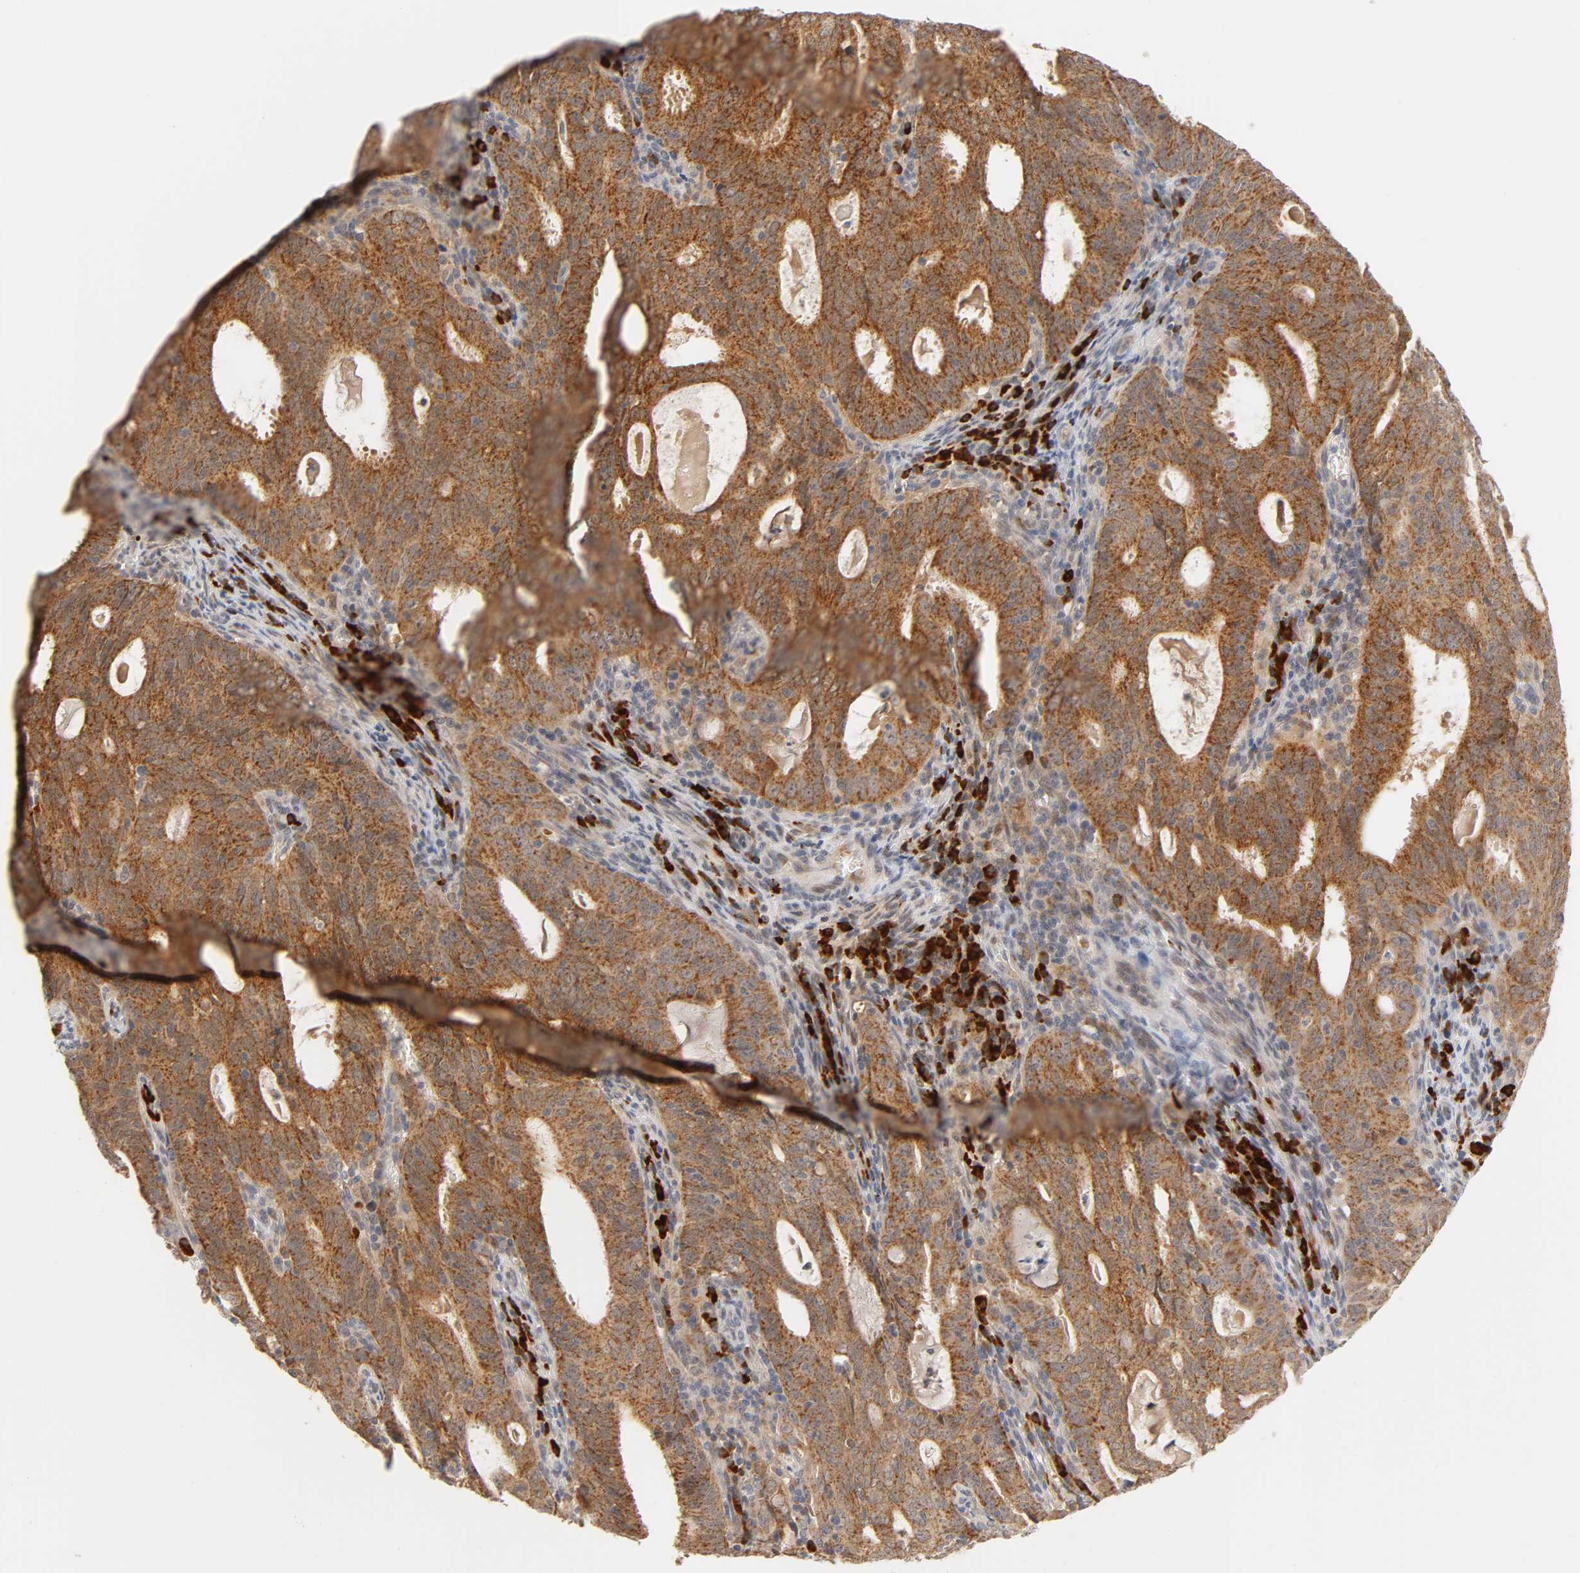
{"staining": {"intensity": "strong", "quantity": ">75%", "location": "cytoplasmic/membranous,nuclear"}, "tissue": "cervical cancer", "cell_type": "Tumor cells", "image_type": "cancer", "snomed": [{"axis": "morphology", "description": "Adenocarcinoma, NOS"}, {"axis": "topography", "description": "Cervix"}], "caption": "Immunohistochemistry image of human adenocarcinoma (cervical) stained for a protein (brown), which shows high levels of strong cytoplasmic/membranous and nuclear expression in about >75% of tumor cells.", "gene": "GSTZ1", "patient": {"sex": "female", "age": 44}}